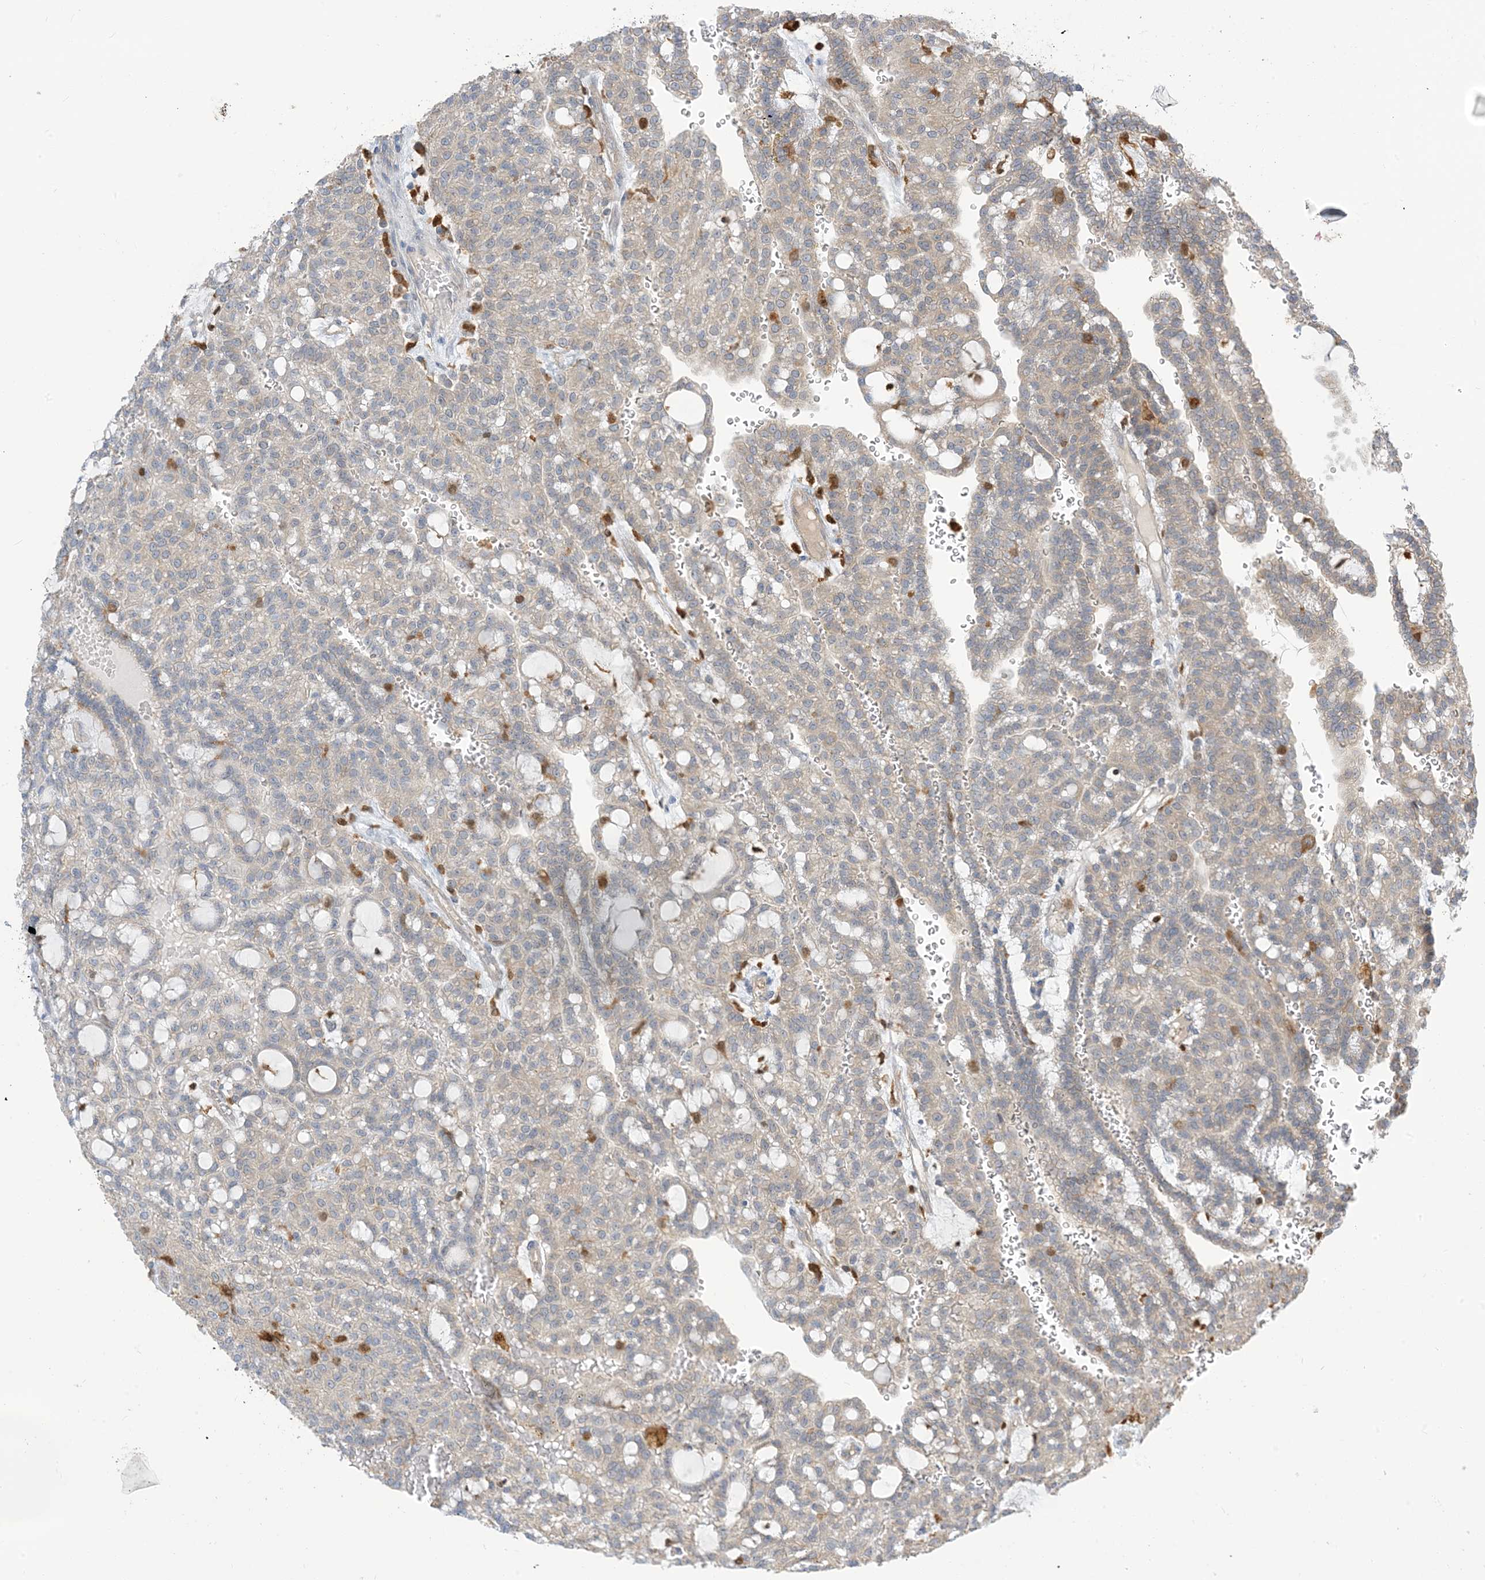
{"staining": {"intensity": "weak", "quantity": "25%-75%", "location": "cytoplasmic/membranous"}, "tissue": "renal cancer", "cell_type": "Tumor cells", "image_type": "cancer", "snomed": [{"axis": "morphology", "description": "Adenocarcinoma, NOS"}, {"axis": "topography", "description": "Kidney"}], "caption": "Renal cancer (adenocarcinoma) stained with immunohistochemistry demonstrates weak cytoplasmic/membranous expression in approximately 25%-75% of tumor cells. Using DAB (brown) and hematoxylin (blue) stains, captured at high magnification using brightfield microscopy.", "gene": "NAGK", "patient": {"sex": "male", "age": 63}}